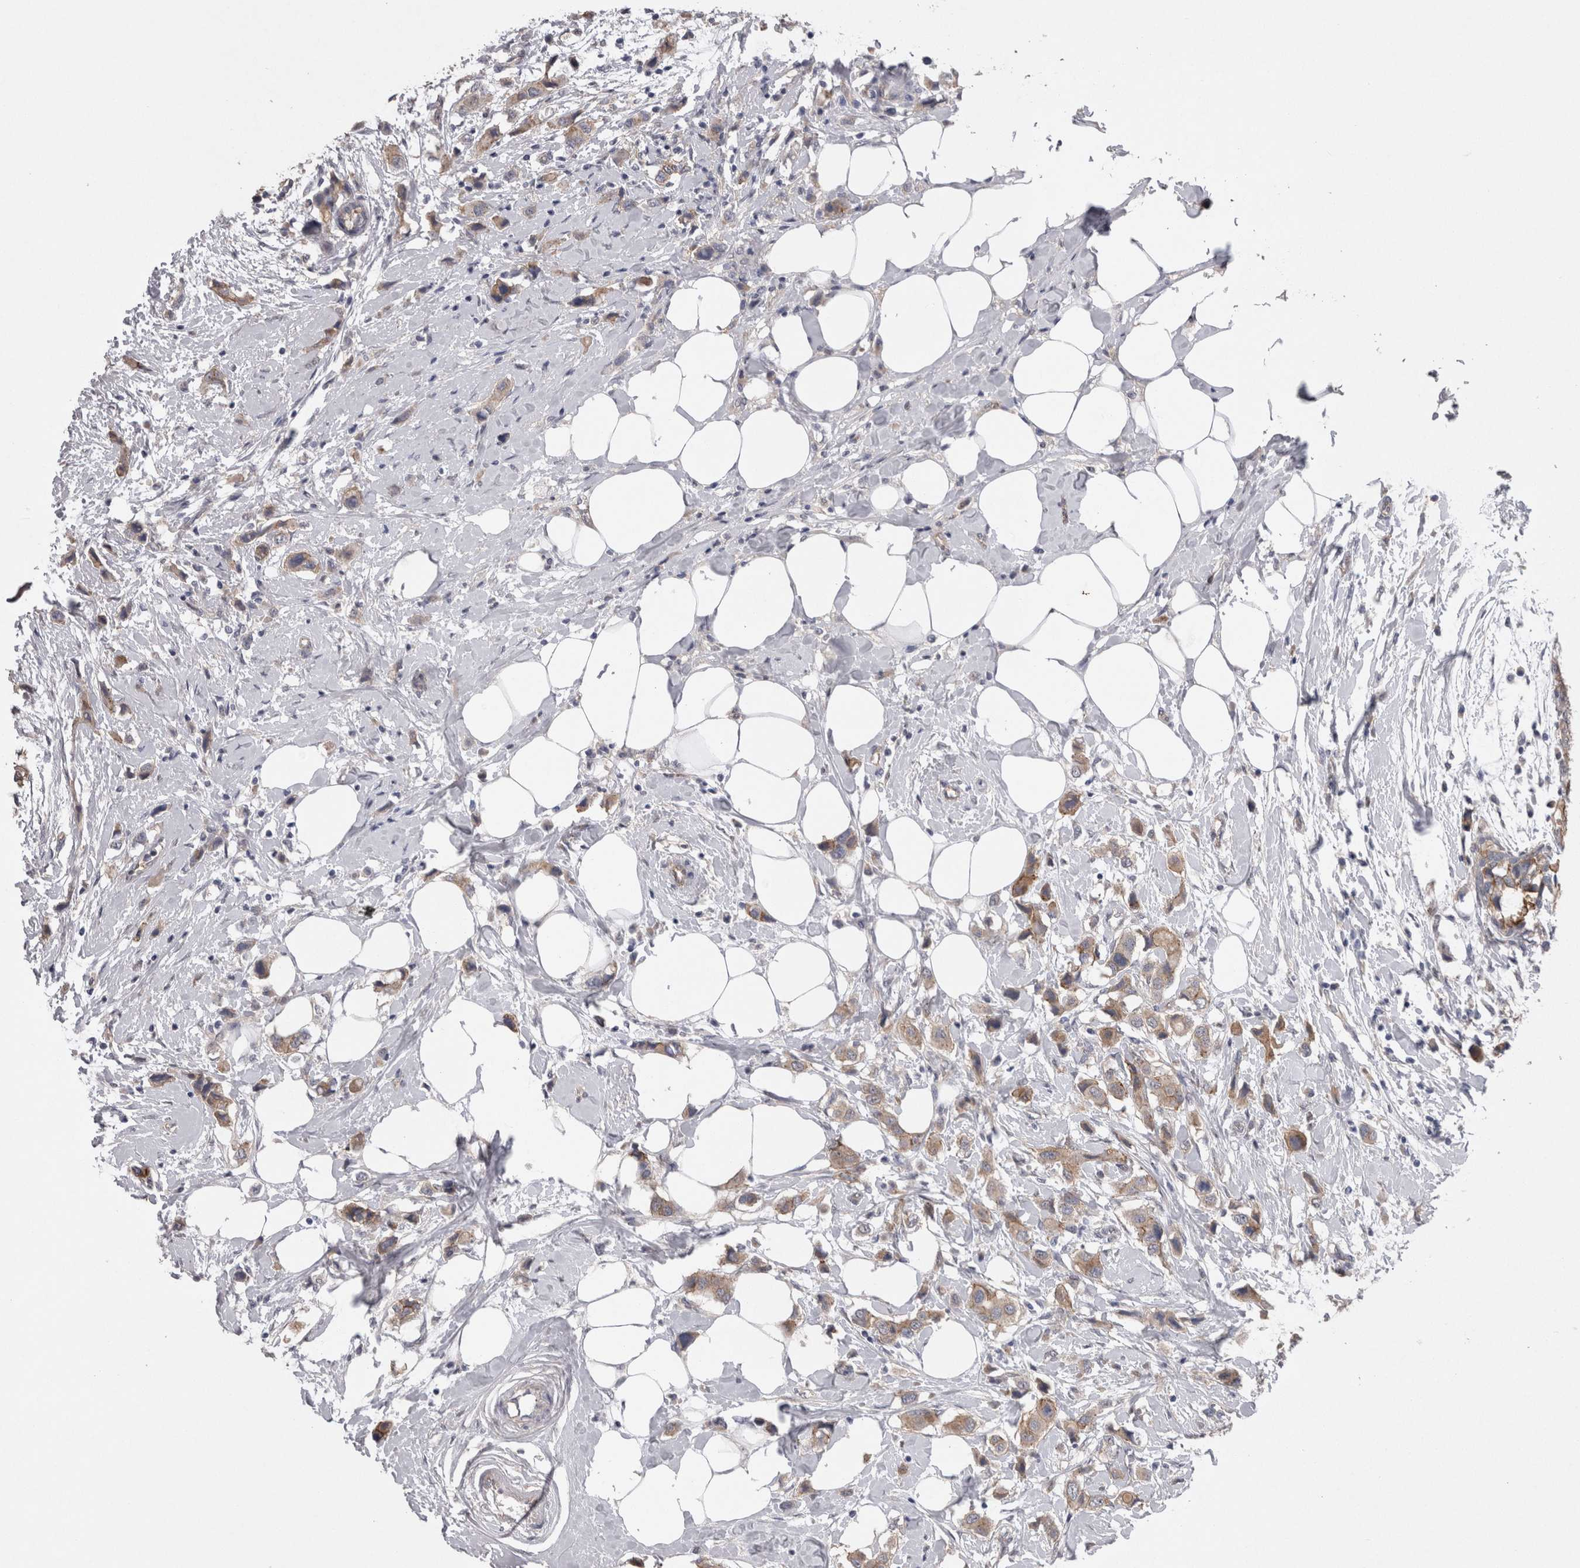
{"staining": {"intensity": "moderate", "quantity": ">75%", "location": "cytoplasmic/membranous"}, "tissue": "breast cancer", "cell_type": "Tumor cells", "image_type": "cancer", "snomed": [{"axis": "morphology", "description": "Normal tissue, NOS"}, {"axis": "morphology", "description": "Duct carcinoma"}, {"axis": "topography", "description": "Breast"}], "caption": "IHC (DAB) staining of infiltrating ductal carcinoma (breast) reveals moderate cytoplasmic/membranous protein positivity in approximately >75% of tumor cells. Nuclei are stained in blue.", "gene": "NECTIN2", "patient": {"sex": "female", "age": 50}}